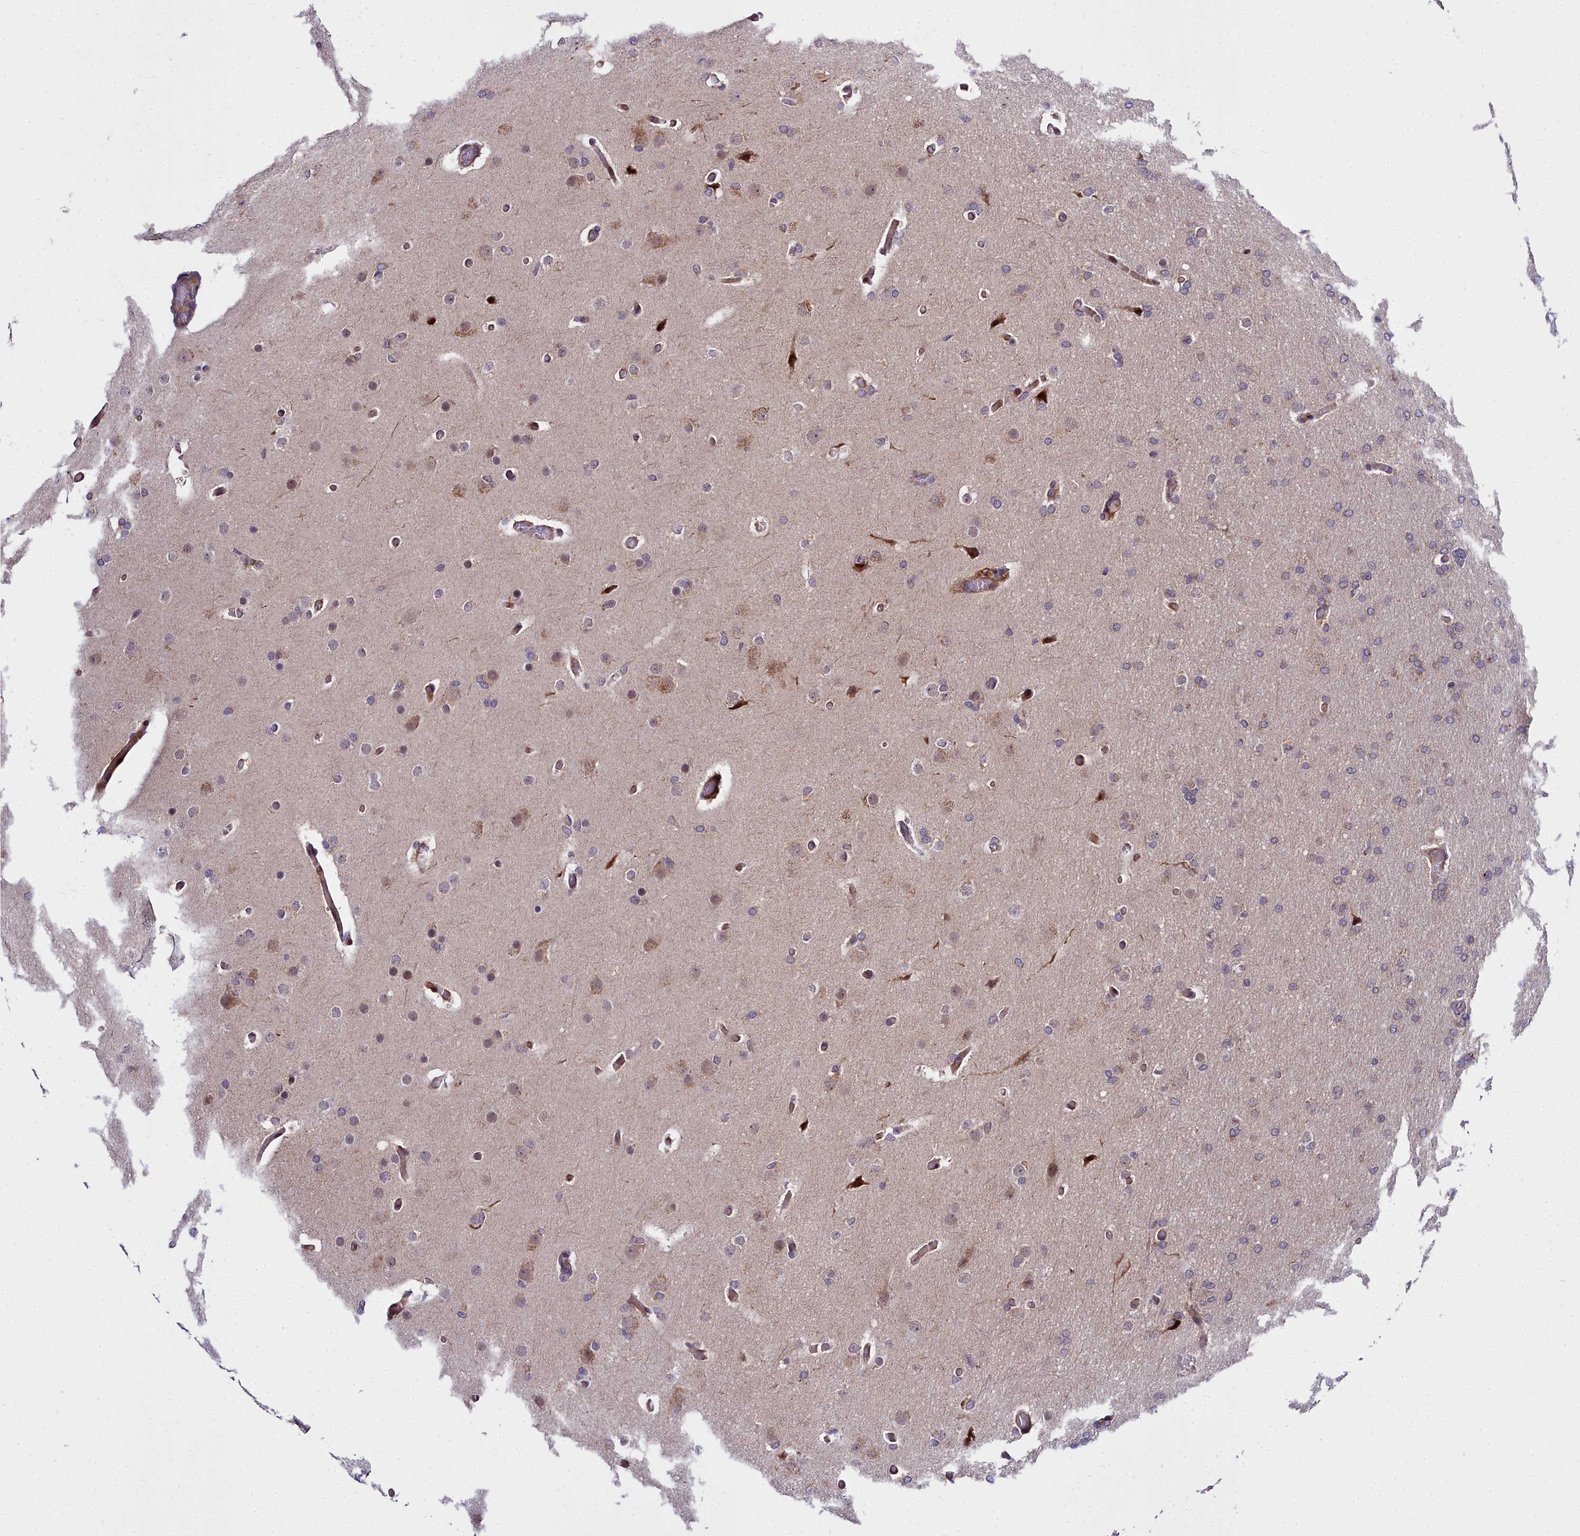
{"staining": {"intensity": "negative", "quantity": "none", "location": "none"}, "tissue": "glioma", "cell_type": "Tumor cells", "image_type": "cancer", "snomed": [{"axis": "morphology", "description": "Glioma, malignant, High grade"}, {"axis": "topography", "description": "Cerebral cortex"}], "caption": "A high-resolution image shows immunohistochemistry (IHC) staining of malignant glioma (high-grade), which demonstrates no significant positivity in tumor cells.", "gene": "MRPS11", "patient": {"sex": "female", "age": 36}}